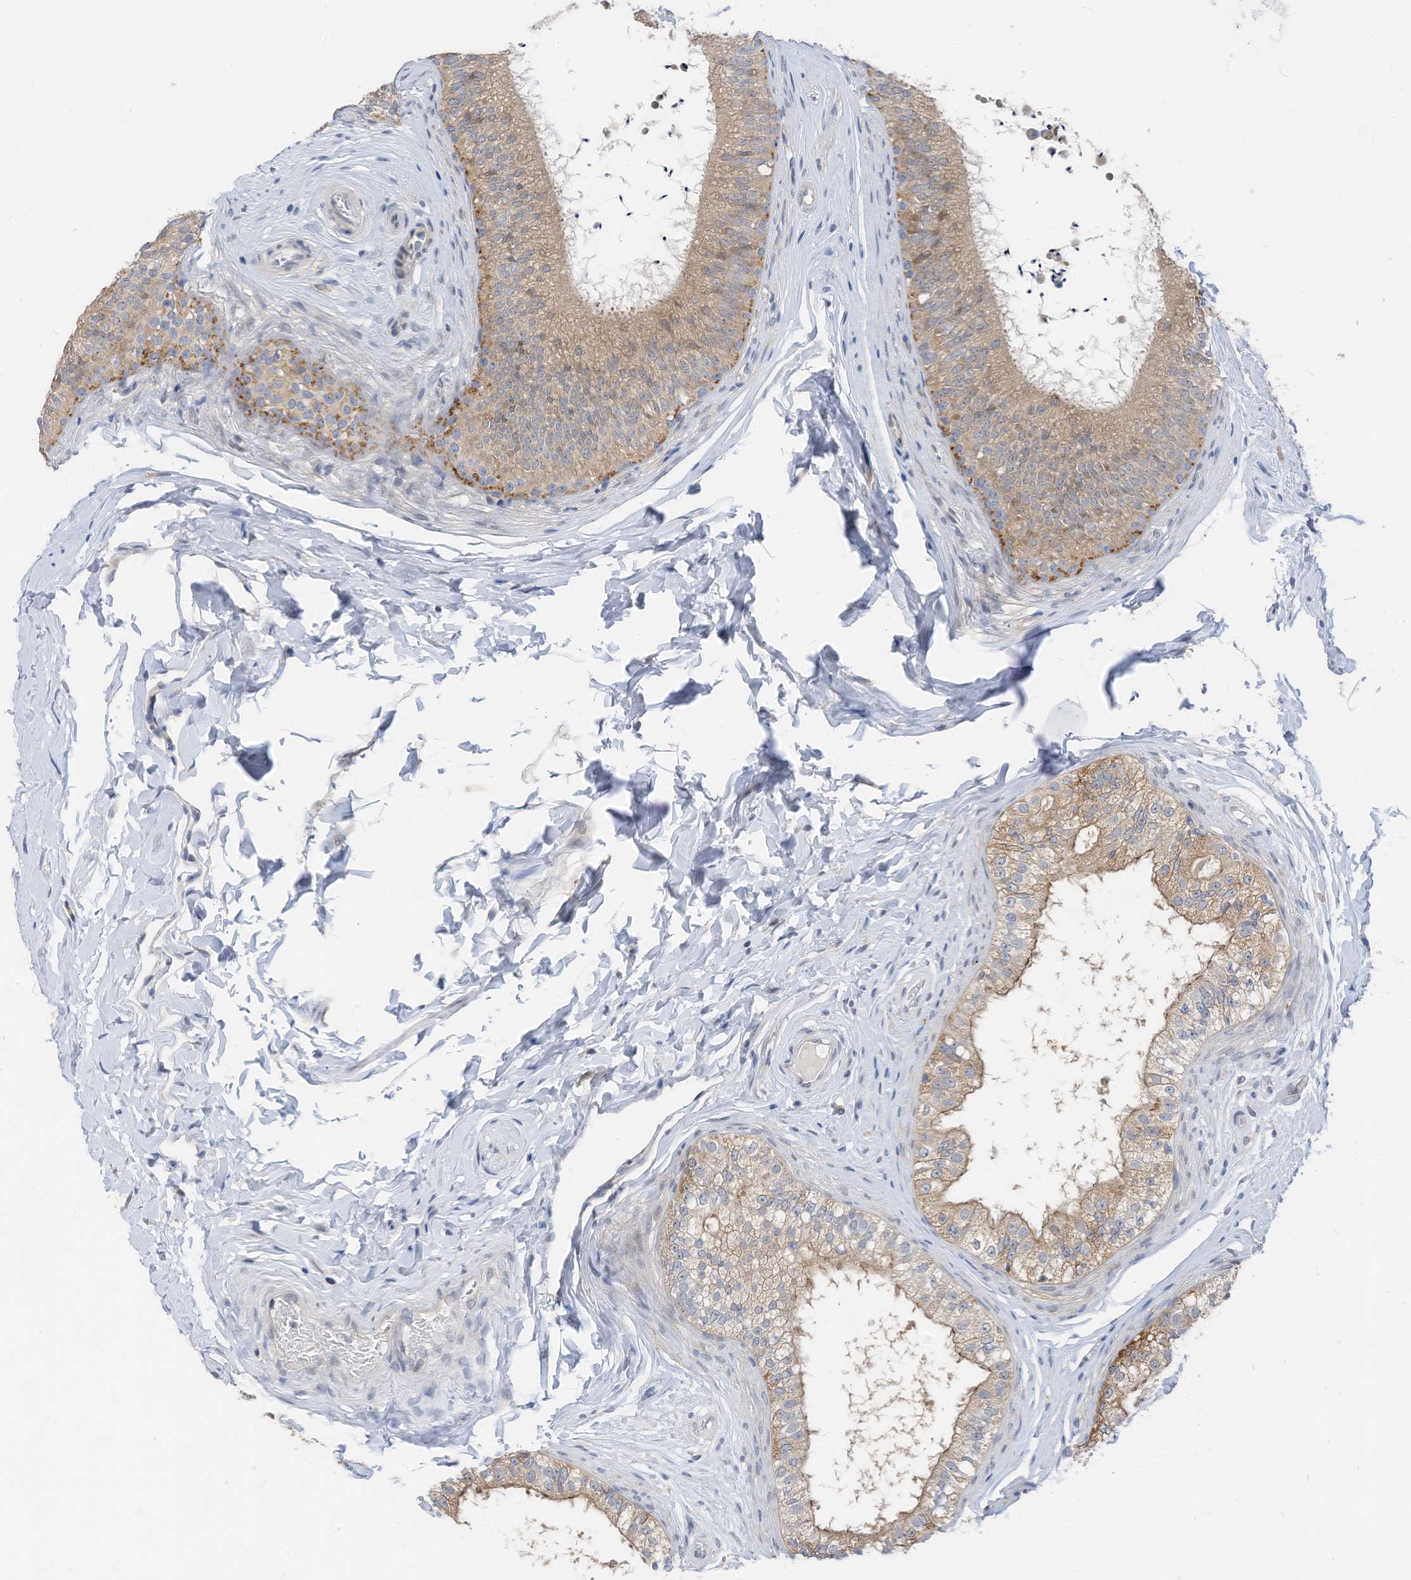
{"staining": {"intensity": "weak", "quantity": ">75%", "location": "cytoplasmic/membranous"}, "tissue": "epididymis", "cell_type": "Glandular cells", "image_type": "normal", "snomed": [{"axis": "morphology", "description": "Normal tissue, NOS"}, {"axis": "topography", "description": "Epididymis"}], "caption": "An immunohistochemistry image of normal tissue is shown. Protein staining in brown shows weak cytoplasmic/membranous positivity in epididymis within glandular cells. (DAB (3,3'-diaminobenzidine) = brown stain, brightfield microscopy at high magnification).", "gene": "LDAH", "patient": {"sex": "male", "age": 29}}